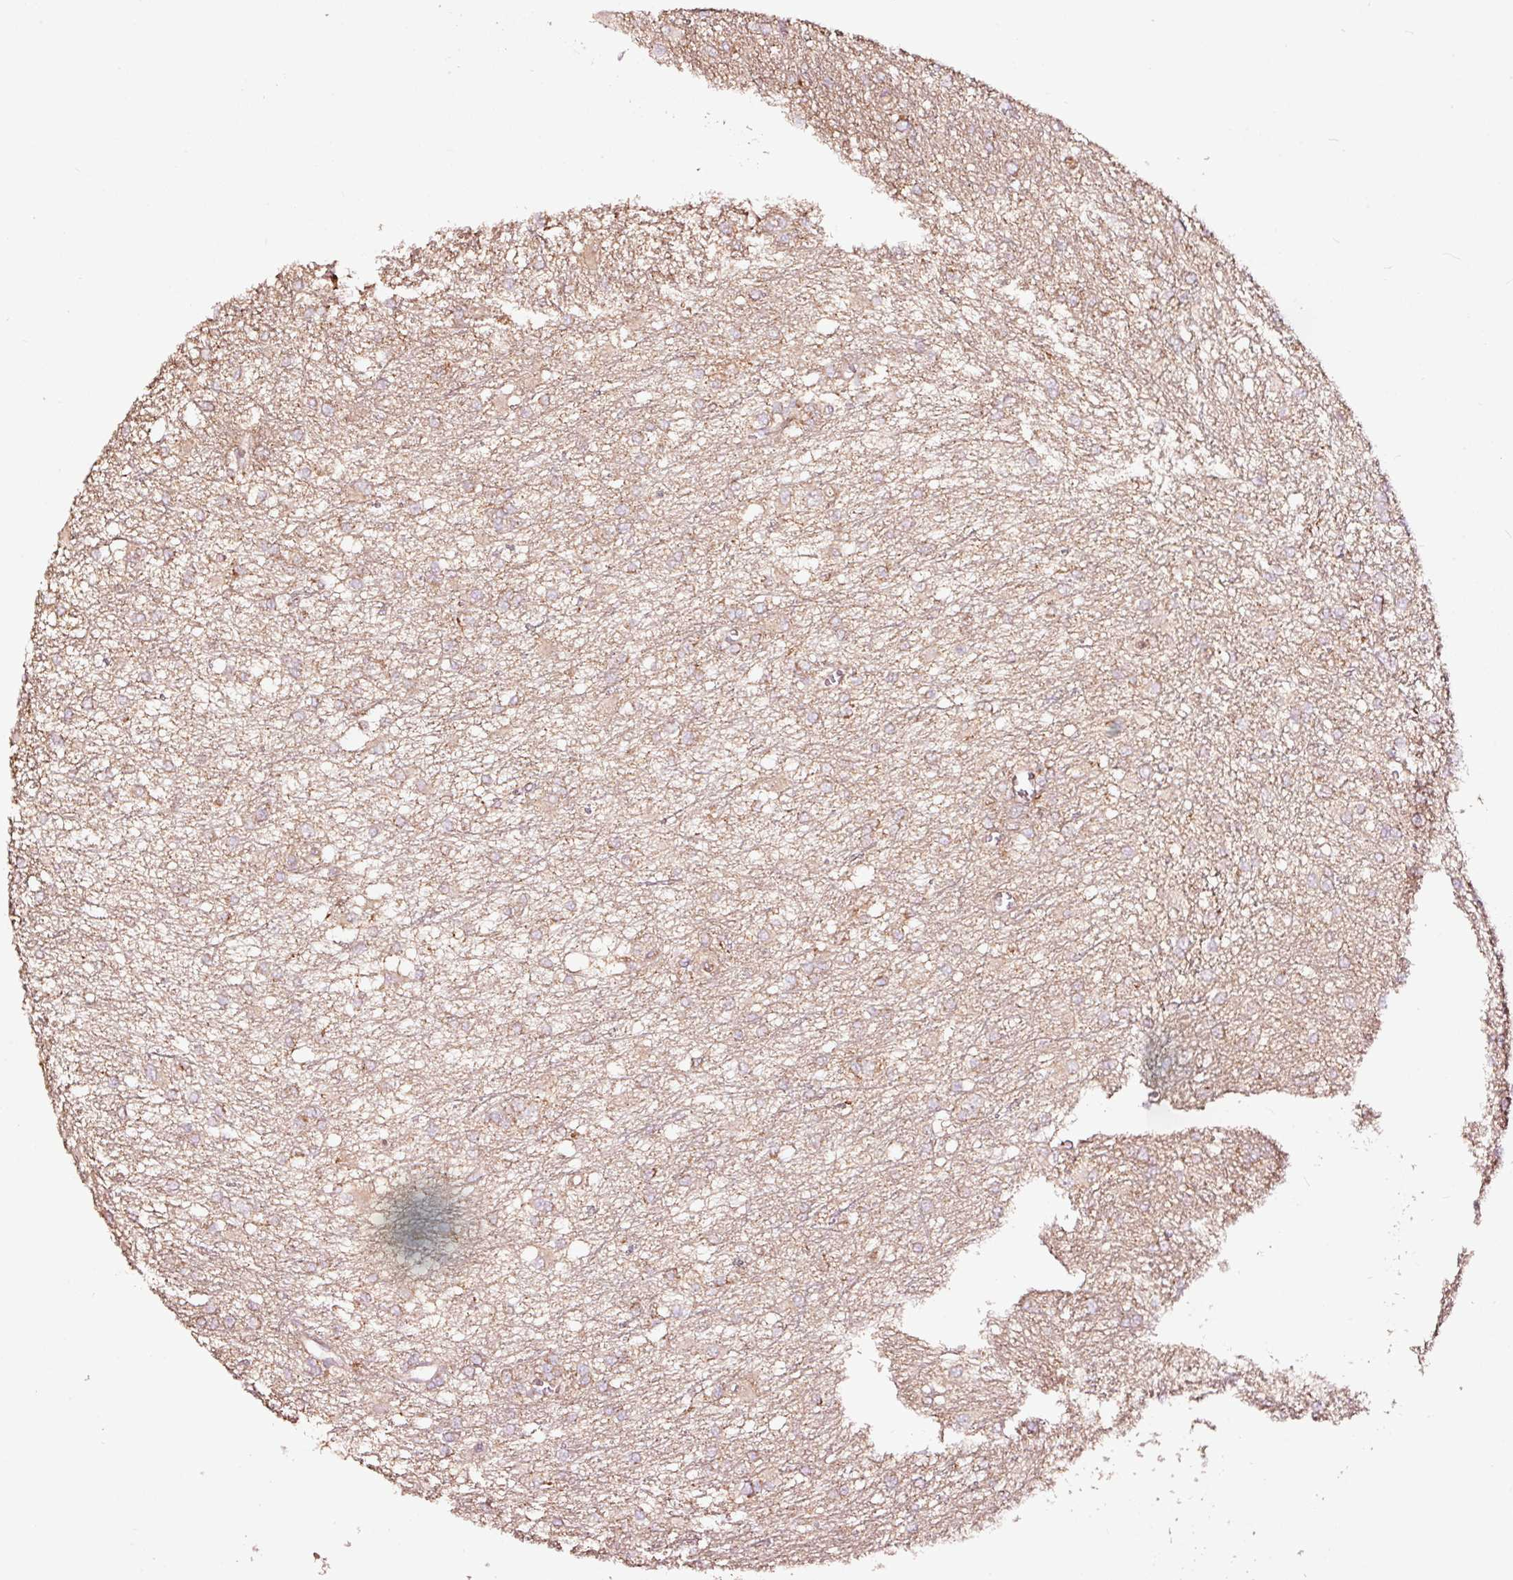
{"staining": {"intensity": "weak", "quantity": "25%-75%", "location": "cytoplasmic/membranous"}, "tissue": "glioma", "cell_type": "Tumor cells", "image_type": "cancer", "snomed": [{"axis": "morphology", "description": "Glioma, malignant, High grade"}, {"axis": "topography", "description": "Brain"}], "caption": "A brown stain shows weak cytoplasmic/membranous staining of a protein in malignant glioma (high-grade) tumor cells.", "gene": "TPM1", "patient": {"sex": "male", "age": 48}}